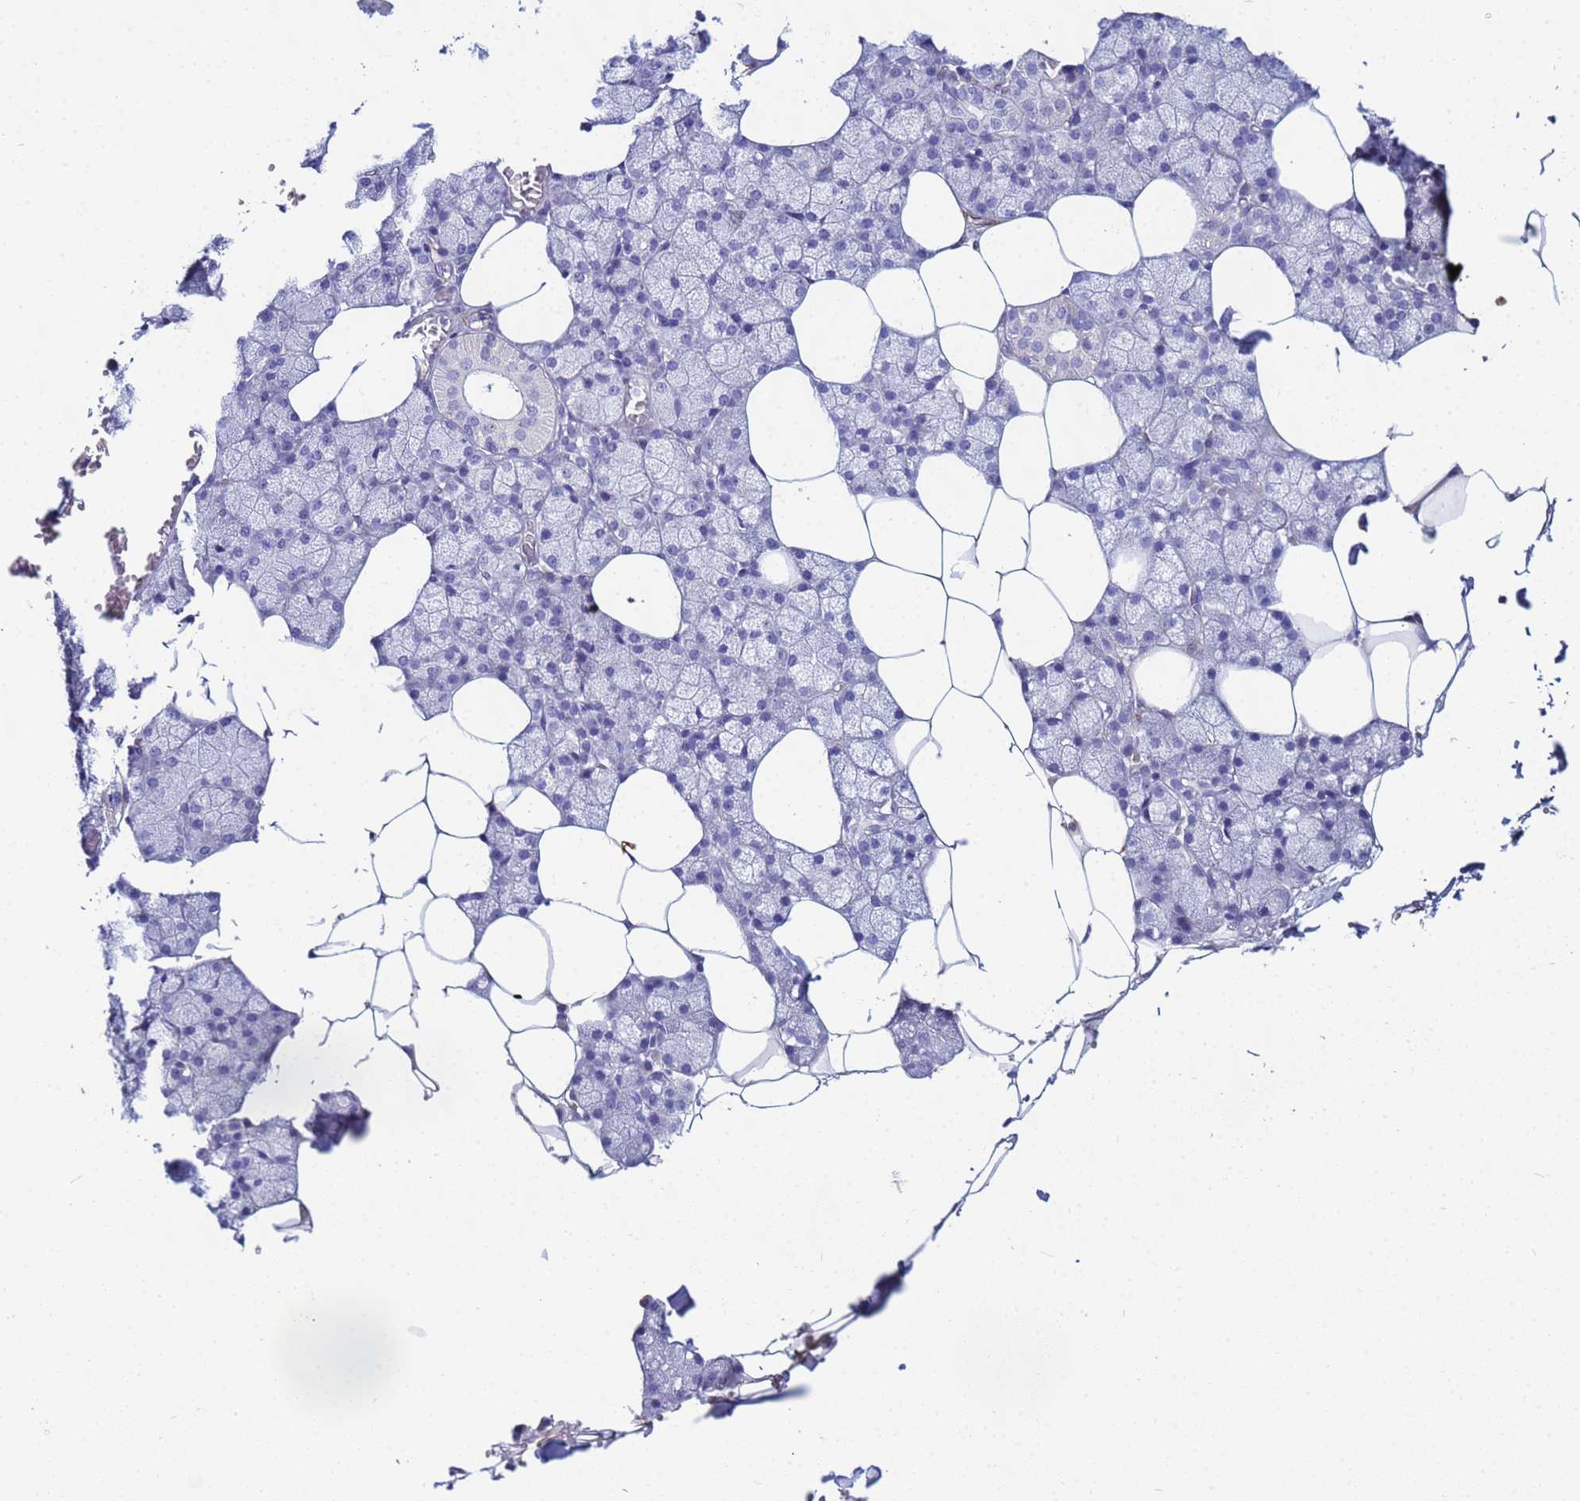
{"staining": {"intensity": "negative", "quantity": "none", "location": "none"}, "tissue": "salivary gland", "cell_type": "Glandular cells", "image_type": "normal", "snomed": [{"axis": "morphology", "description": "Normal tissue, NOS"}, {"axis": "topography", "description": "Salivary gland"}], "caption": "This is an immunohistochemistry (IHC) micrograph of benign salivary gland. There is no staining in glandular cells.", "gene": "UBXN2B", "patient": {"sex": "male", "age": 62}}